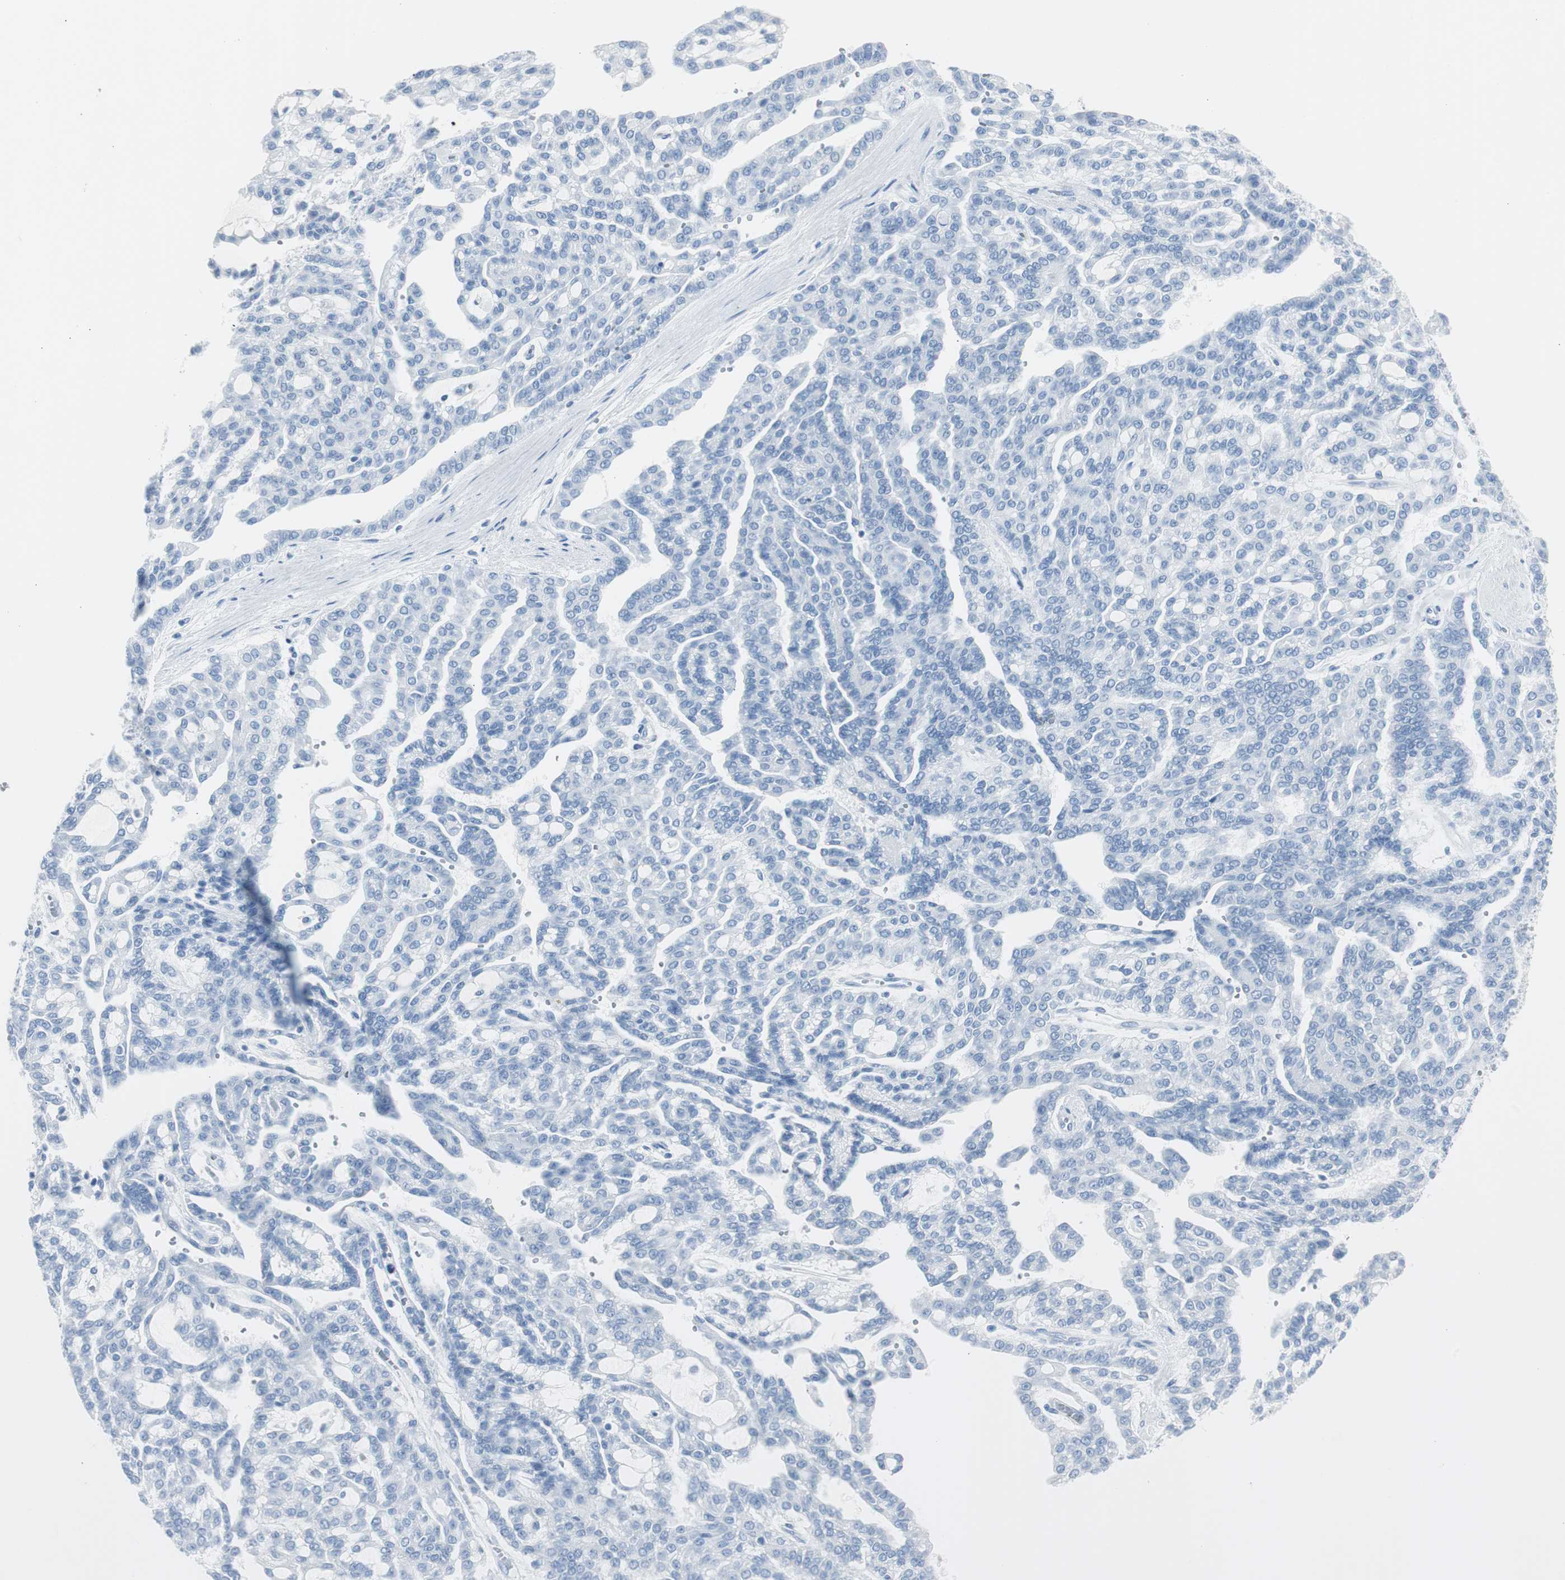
{"staining": {"intensity": "negative", "quantity": "none", "location": "none"}, "tissue": "renal cancer", "cell_type": "Tumor cells", "image_type": "cancer", "snomed": [{"axis": "morphology", "description": "Adenocarcinoma, NOS"}, {"axis": "topography", "description": "Kidney"}], "caption": "Tumor cells show no significant expression in adenocarcinoma (renal).", "gene": "S100A7", "patient": {"sex": "male", "age": 63}}